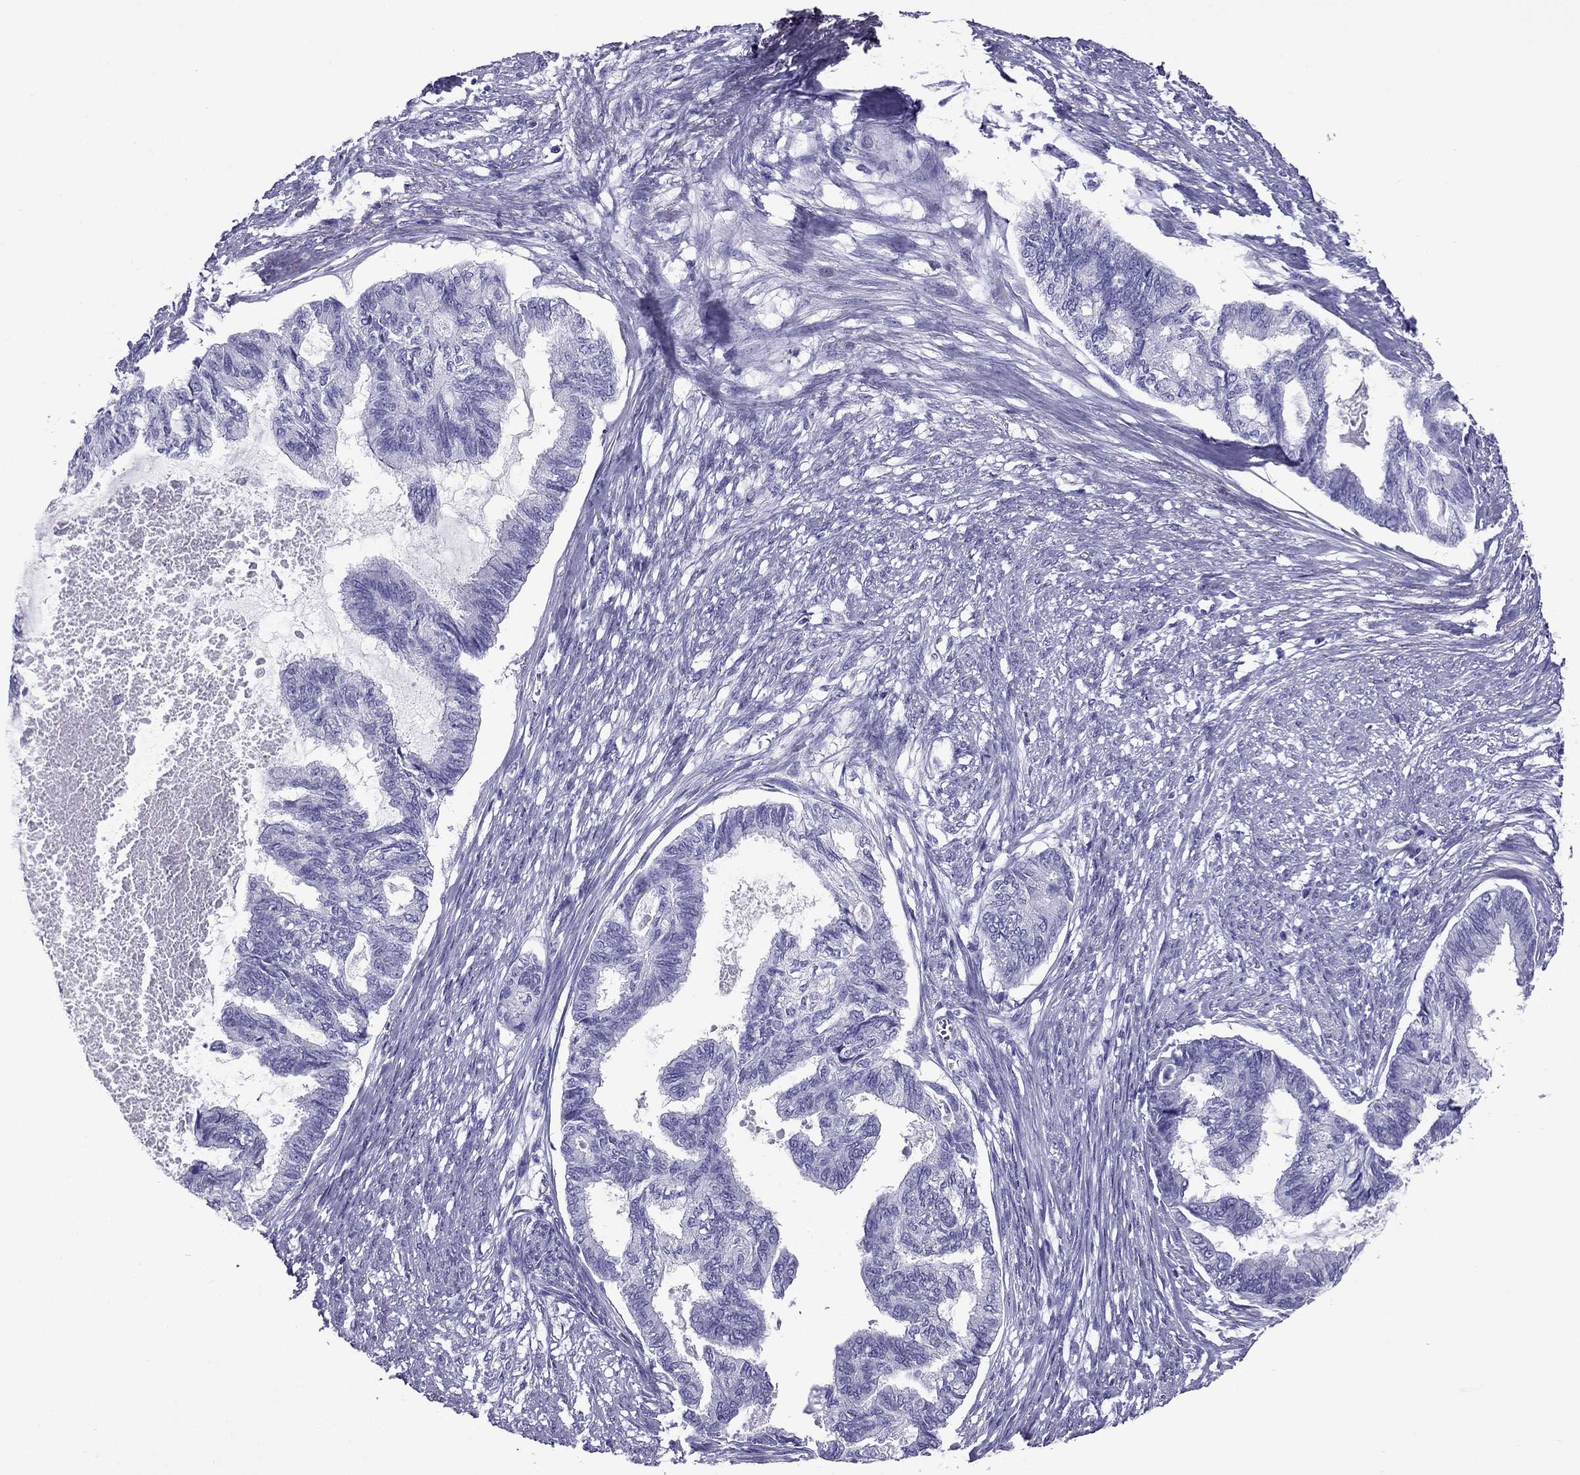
{"staining": {"intensity": "negative", "quantity": "none", "location": "none"}, "tissue": "endometrial cancer", "cell_type": "Tumor cells", "image_type": "cancer", "snomed": [{"axis": "morphology", "description": "Adenocarcinoma, NOS"}, {"axis": "topography", "description": "Endometrium"}], "caption": "The immunohistochemistry image has no significant staining in tumor cells of adenocarcinoma (endometrial) tissue. Brightfield microscopy of immunohistochemistry stained with DAB (3,3'-diaminobenzidine) (brown) and hematoxylin (blue), captured at high magnification.", "gene": "PDE6A", "patient": {"sex": "female", "age": 86}}